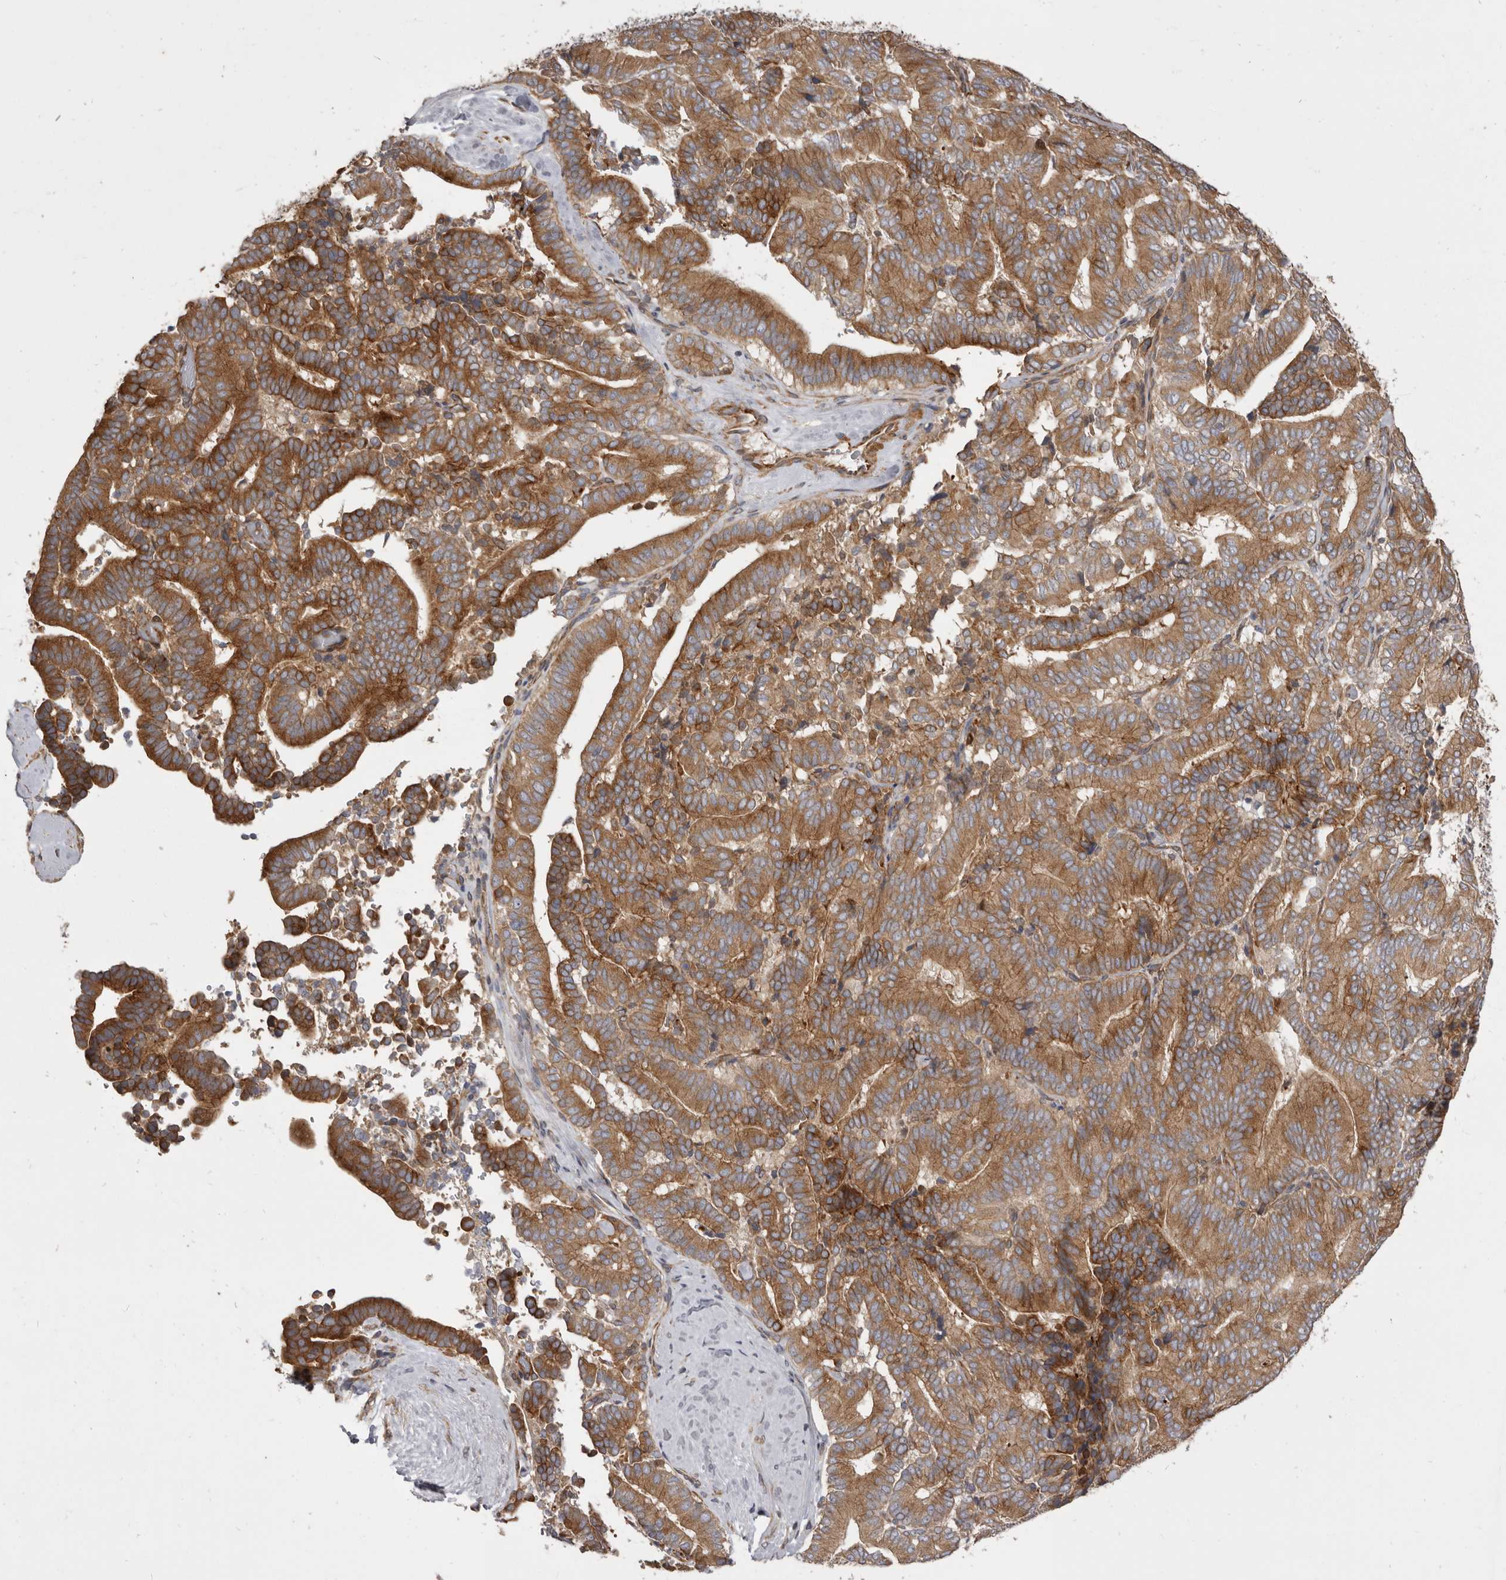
{"staining": {"intensity": "moderate", "quantity": ">75%", "location": "cytoplasmic/membranous"}, "tissue": "liver cancer", "cell_type": "Tumor cells", "image_type": "cancer", "snomed": [{"axis": "morphology", "description": "Cholangiocarcinoma"}, {"axis": "topography", "description": "Liver"}], "caption": "High-magnification brightfield microscopy of liver cancer (cholangiocarcinoma) stained with DAB (3,3'-diaminobenzidine) (brown) and counterstained with hematoxylin (blue). tumor cells exhibit moderate cytoplasmic/membranous staining is seen in approximately>75% of cells.", "gene": "VPS45", "patient": {"sex": "female", "age": 75}}